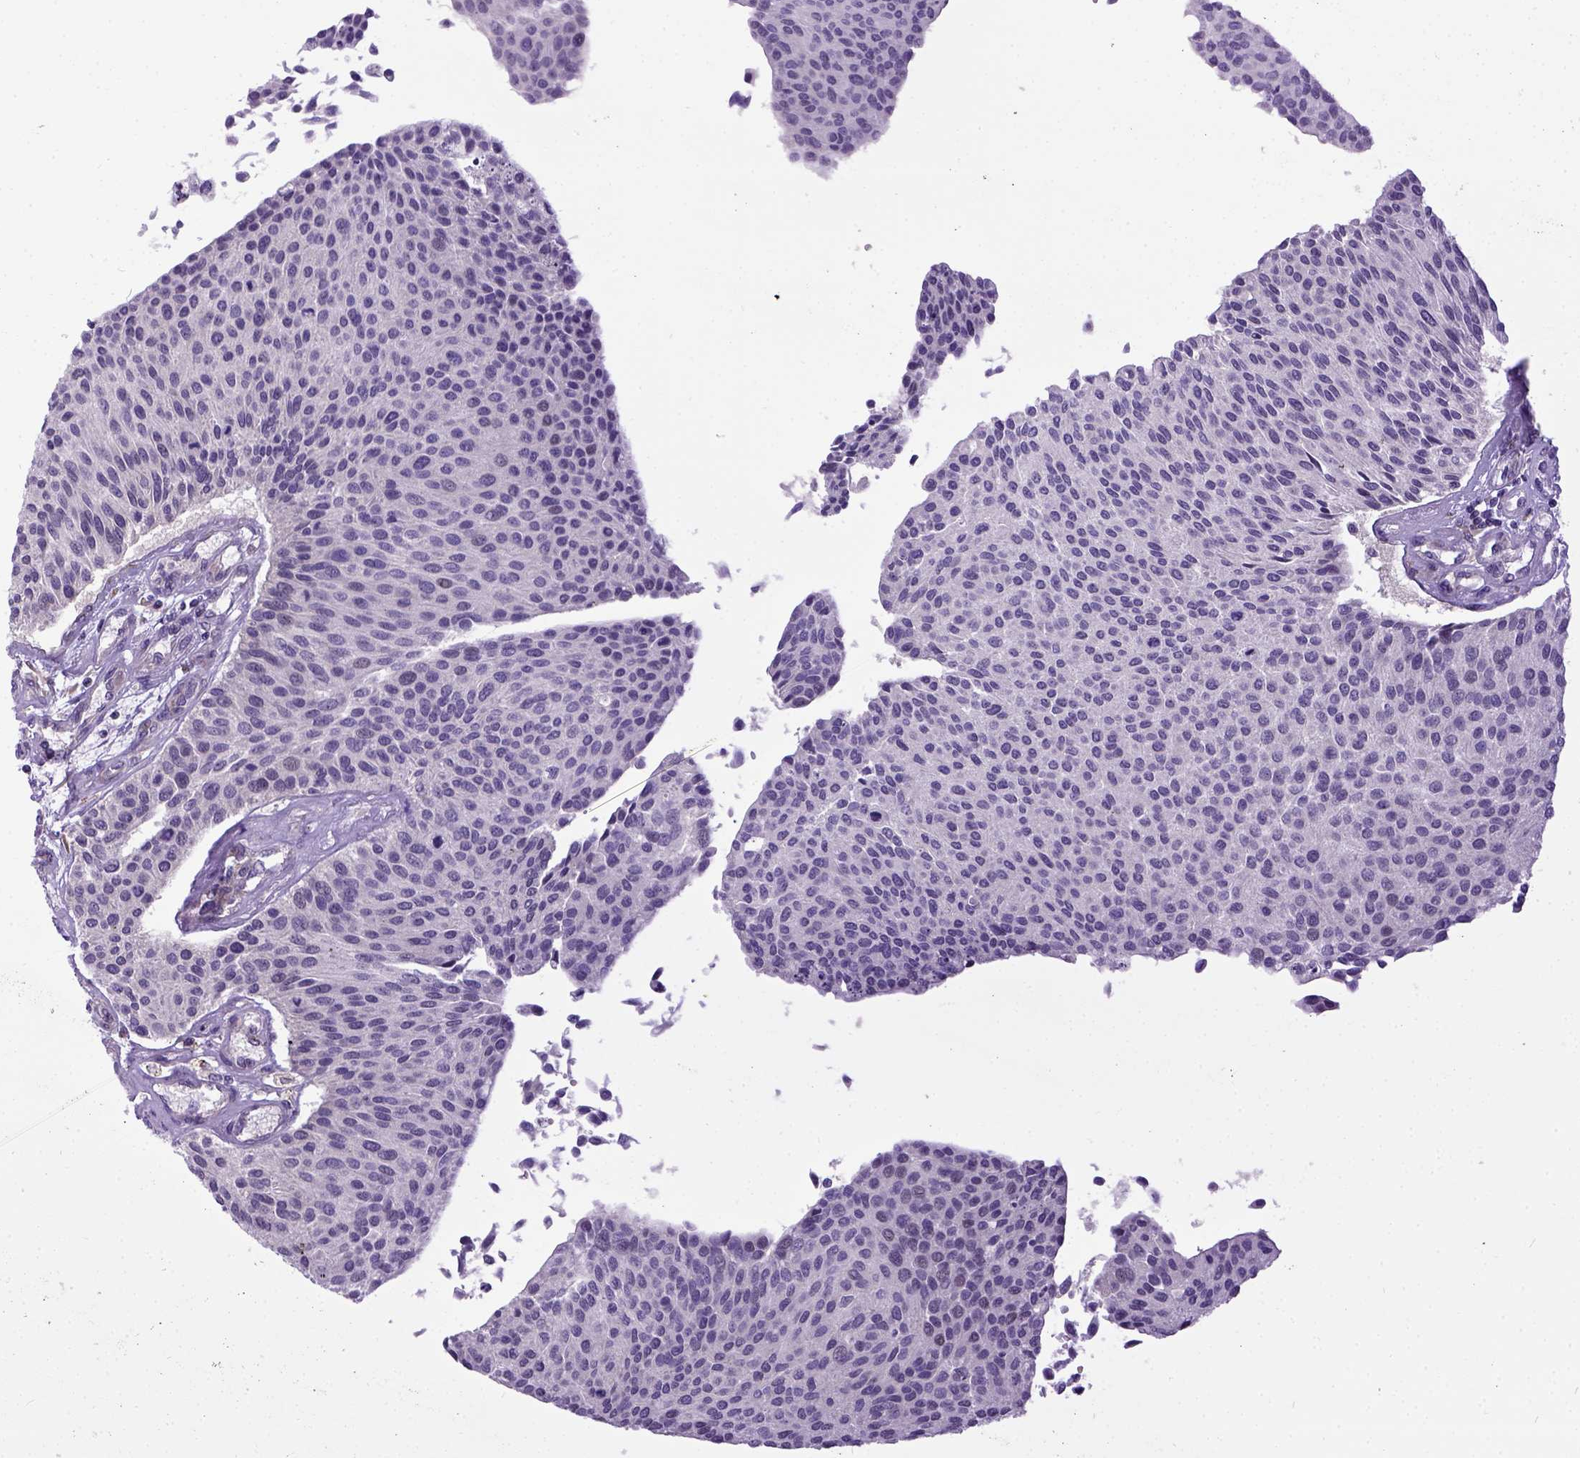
{"staining": {"intensity": "negative", "quantity": "none", "location": "none"}, "tissue": "urothelial cancer", "cell_type": "Tumor cells", "image_type": "cancer", "snomed": [{"axis": "morphology", "description": "Urothelial carcinoma, NOS"}, {"axis": "topography", "description": "Urinary bladder"}], "caption": "Human urothelial cancer stained for a protein using immunohistochemistry (IHC) shows no expression in tumor cells.", "gene": "NEK5", "patient": {"sex": "male", "age": 55}}